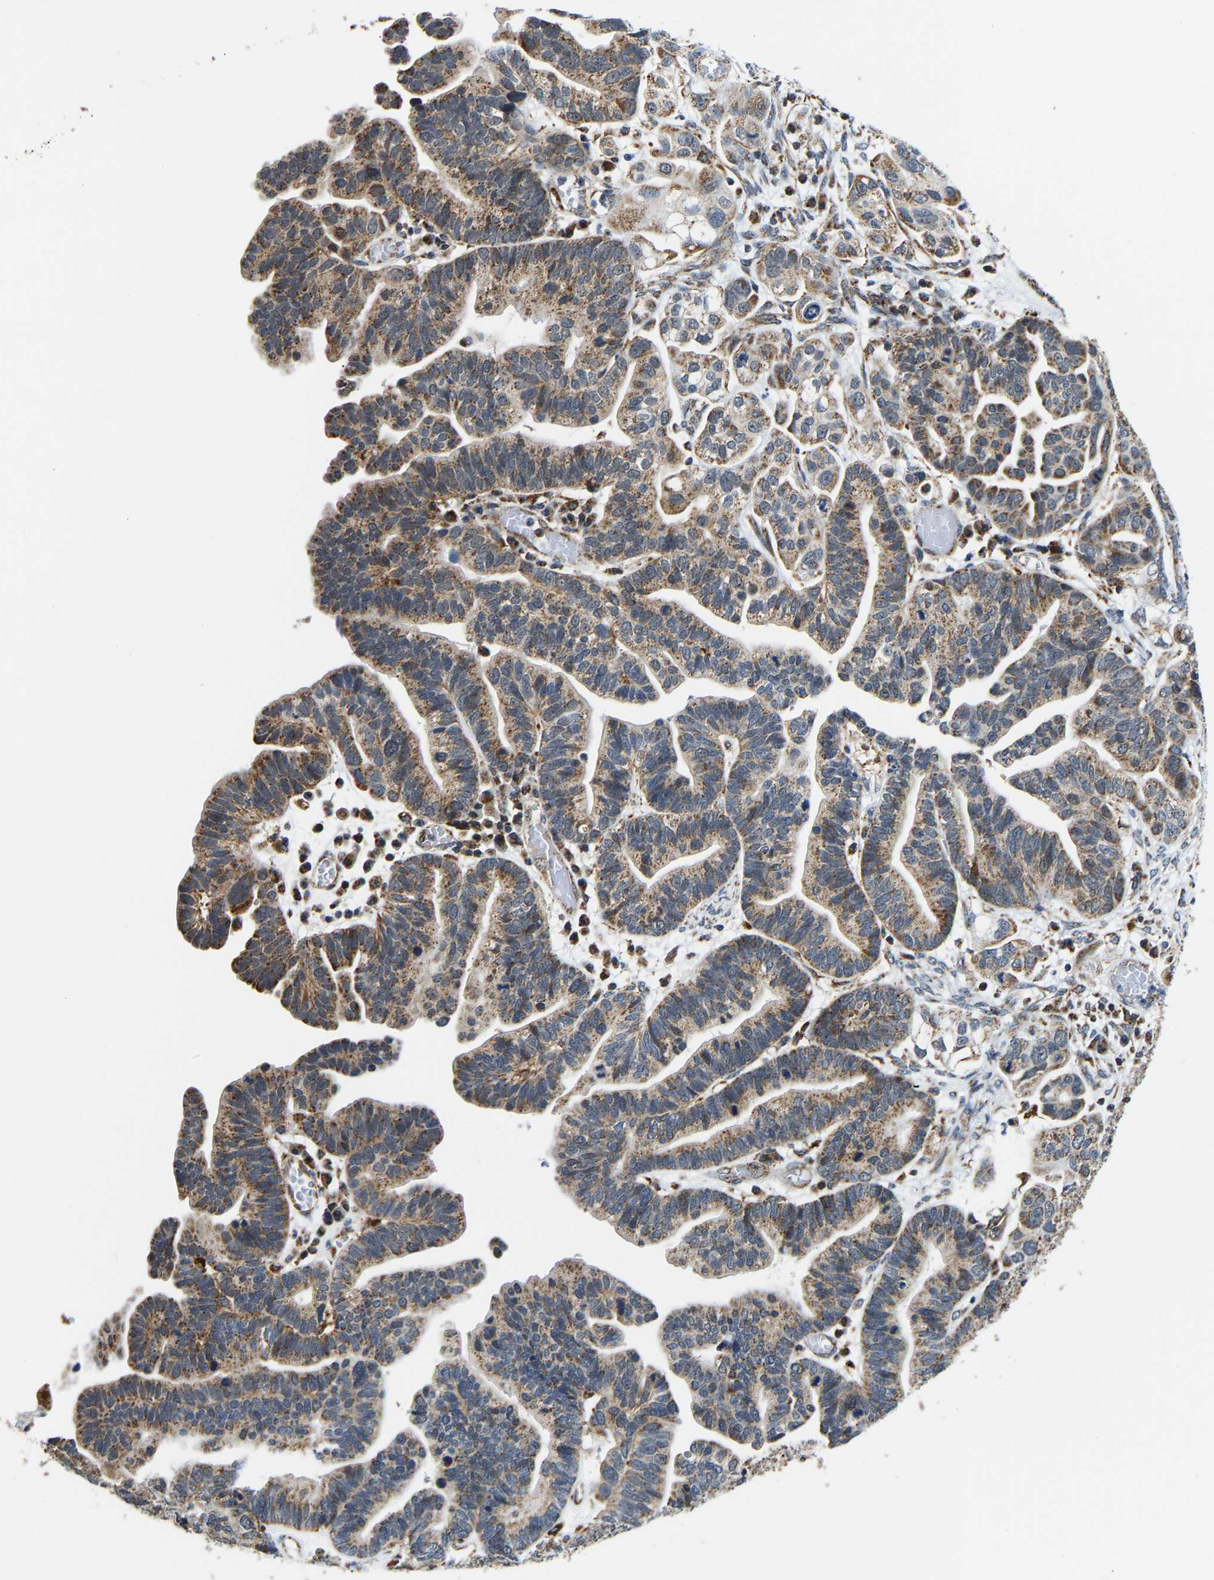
{"staining": {"intensity": "moderate", "quantity": ">75%", "location": "cytoplasmic/membranous"}, "tissue": "ovarian cancer", "cell_type": "Tumor cells", "image_type": "cancer", "snomed": [{"axis": "morphology", "description": "Cystadenocarcinoma, serous, NOS"}, {"axis": "topography", "description": "Ovary"}], "caption": "This photomicrograph reveals serous cystadenocarcinoma (ovarian) stained with IHC to label a protein in brown. The cytoplasmic/membranous of tumor cells show moderate positivity for the protein. Nuclei are counter-stained blue.", "gene": "GIMAP7", "patient": {"sex": "female", "age": 56}}